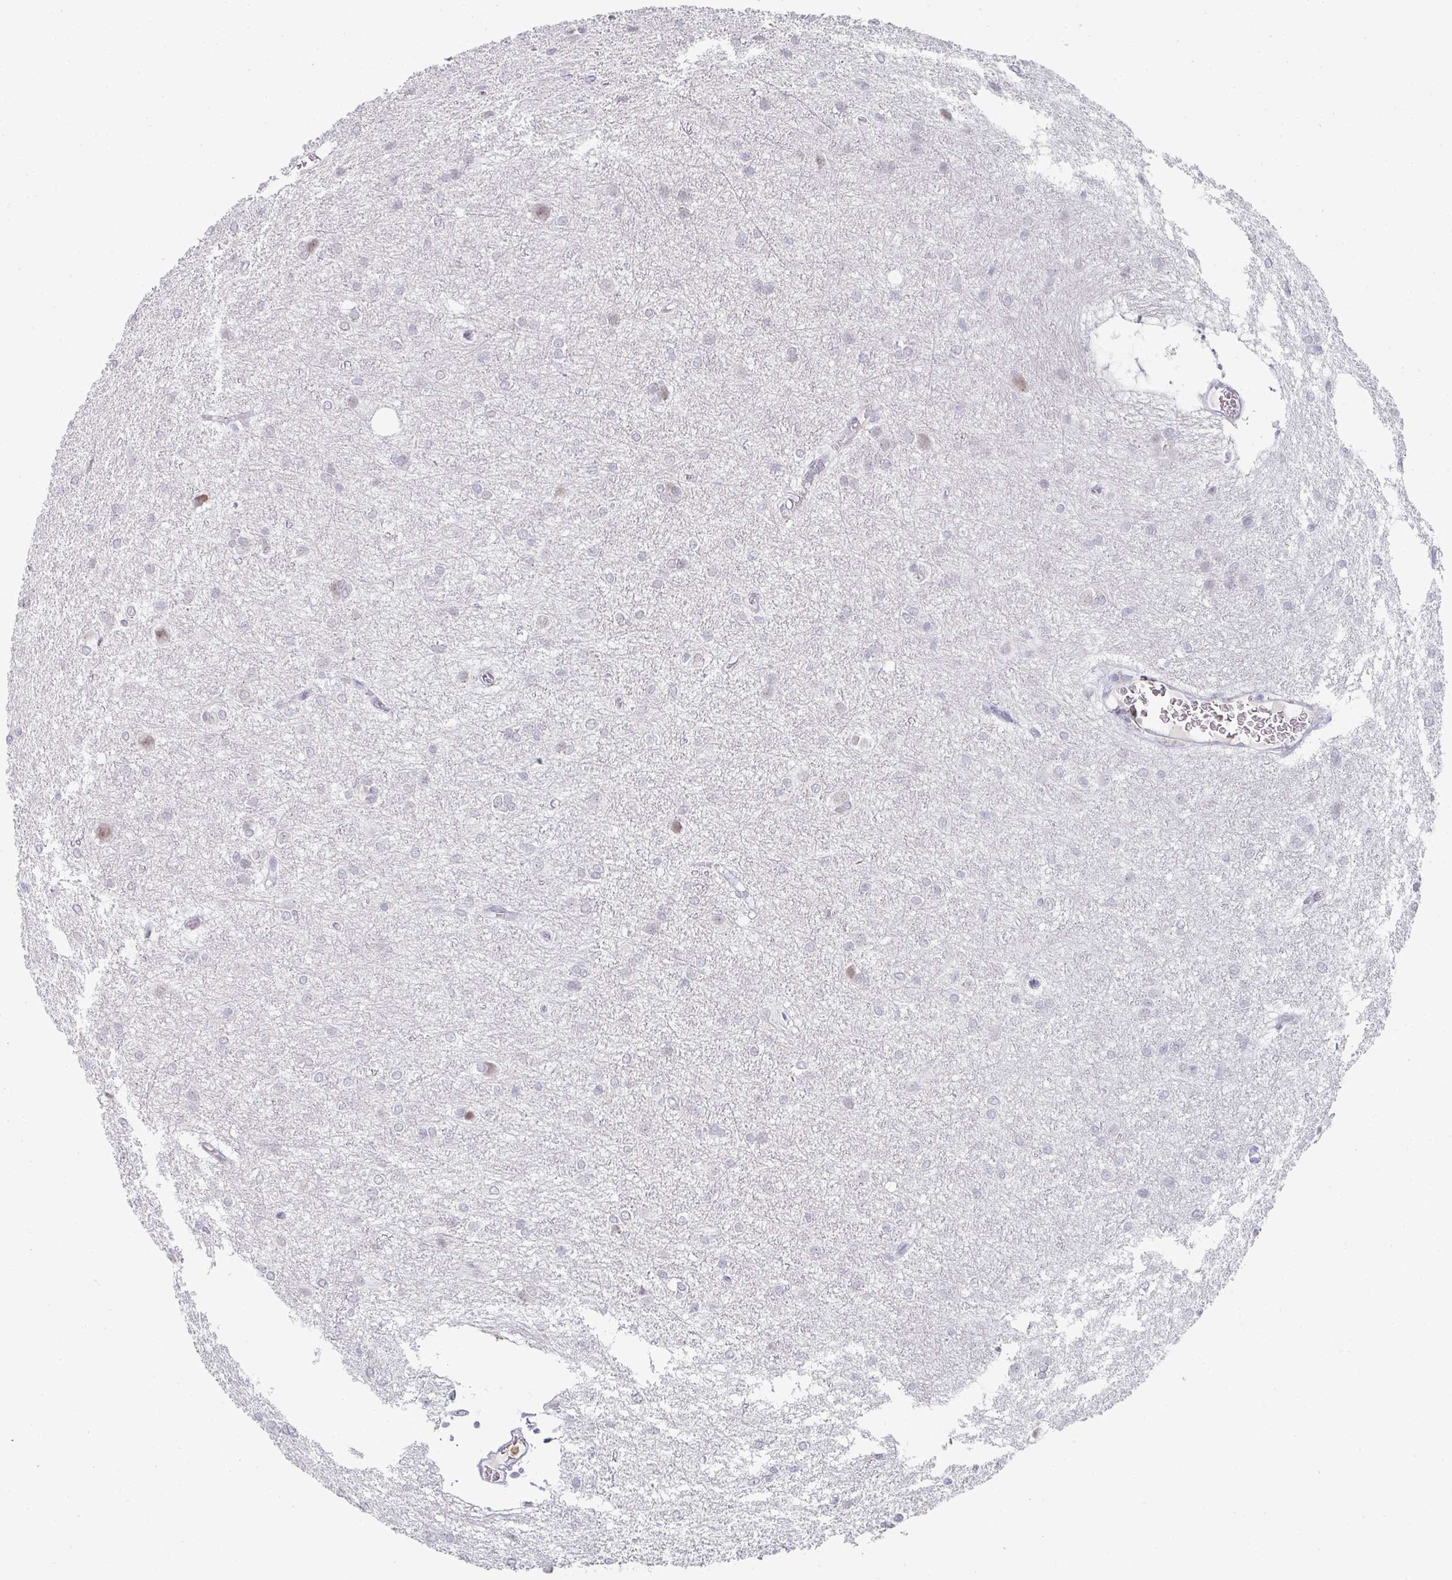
{"staining": {"intensity": "negative", "quantity": "none", "location": "none"}, "tissue": "glioma", "cell_type": "Tumor cells", "image_type": "cancer", "snomed": [{"axis": "morphology", "description": "Glioma, malignant, High grade"}, {"axis": "topography", "description": "Brain"}], "caption": "Glioma was stained to show a protein in brown. There is no significant staining in tumor cells.", "gene": "LIN54", "patient": {"sex": "female", "age": 50}}